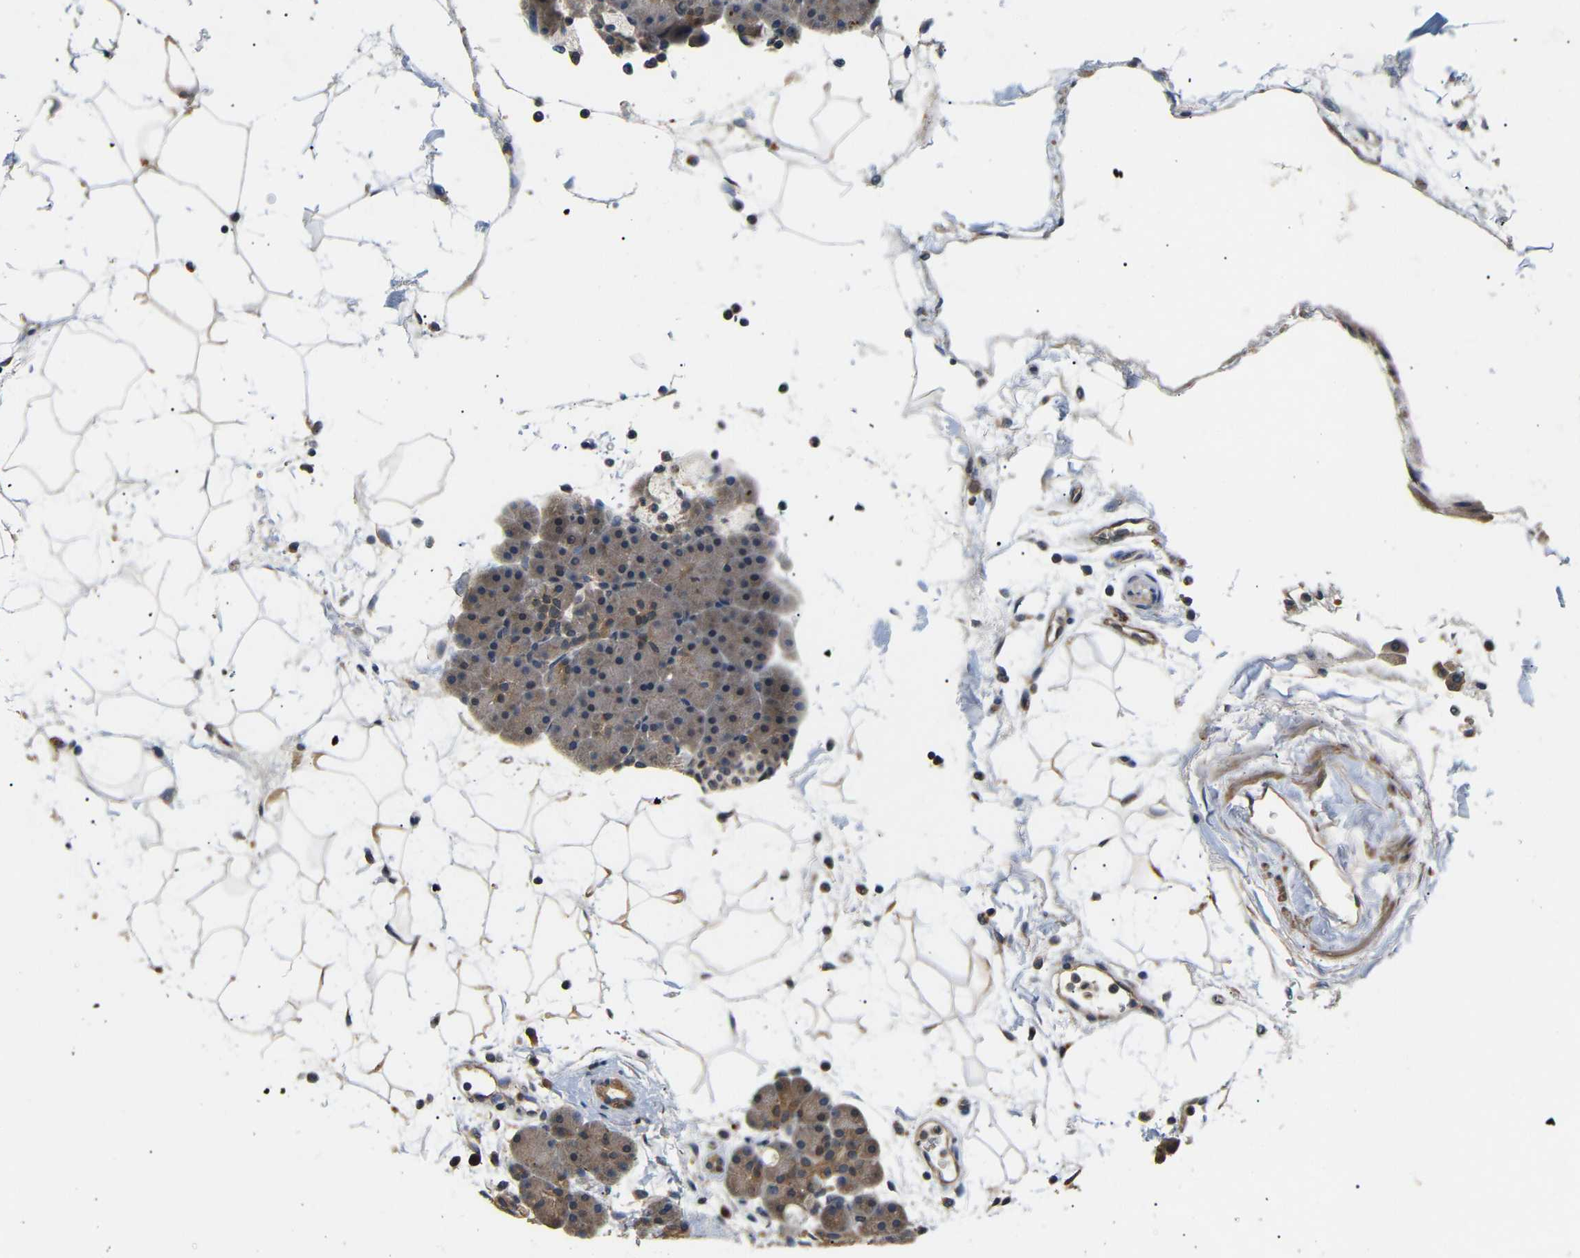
{"staining": {"intensity": "strong", "quantity": "<25%", "location": "cytoplasmic/membranous"}, "tissue": "pancreas", "cell_type": "Exocrine glandular cells", "image_type": "normal", "snomed": [{"axis": "morphology", "description": "Normal tissue, NOS"}, {"axis": "topography", "description": "Pancreas"}], "caption": "Immunohistochemistry (DAB) staining of unremarkable human pancreas reveals strong cytoplasmic/membranous protein positivity in approximately <25% of exocrine glandular cells.", "gene": "DDR1", "patient": {"sex": "male", "age": 66}}